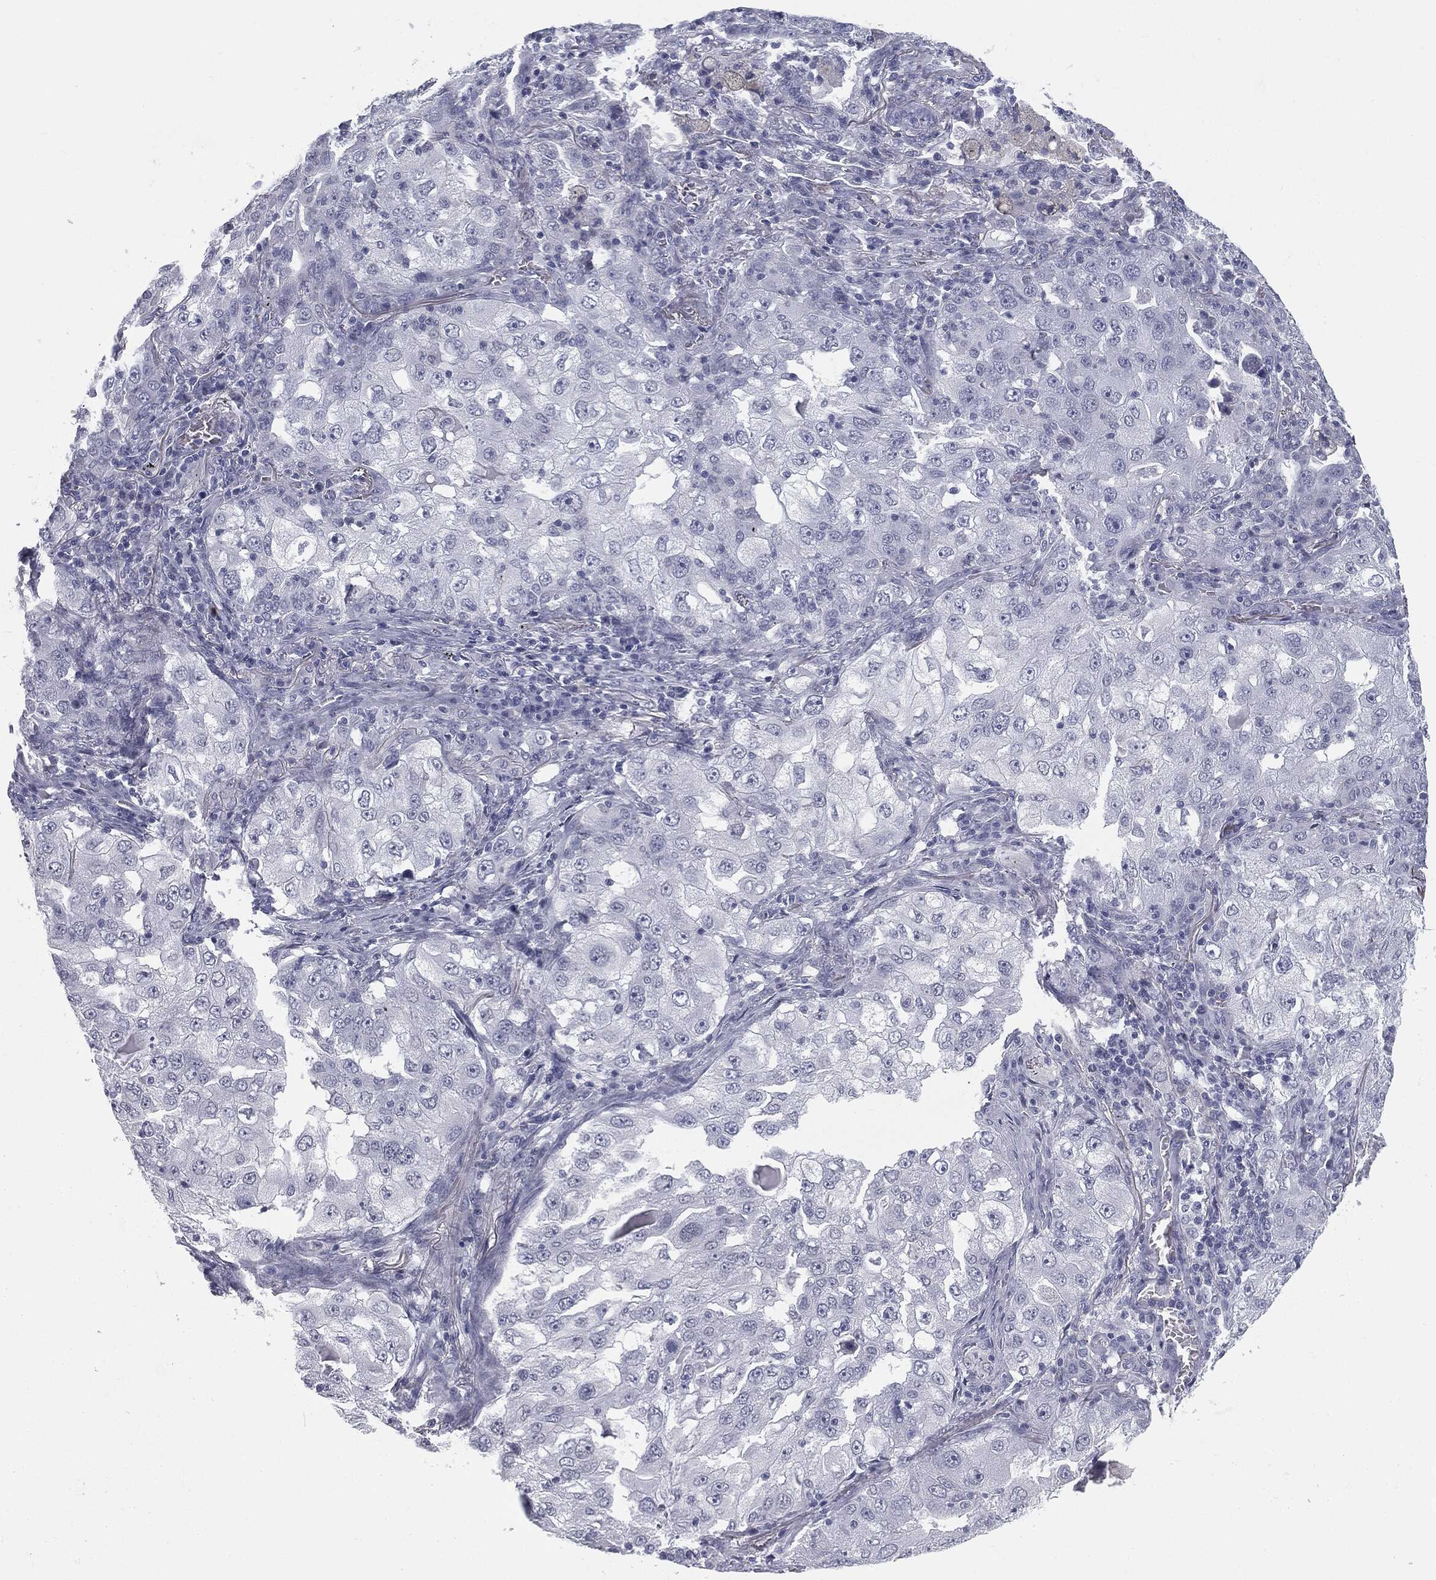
{"staining": {"intensity": "negative", "quantity": "none", "location": "none"}, "tissue": "lung cancer", "cell_type": "Tumor cells", "image_type": "cancer", "snomed": [{"axis": "morphology", "description": "Adenocarcinoma, NOS"}, {"axis": "topography", "description": "Lung"}], "caption": "This is an immunohistochemistry (IHC) photomicrograph of lung adenocarcinoma. There is no staining in tumor cells.", "gene": "TPO", "patient": {"sex": "female", "age": 61}}